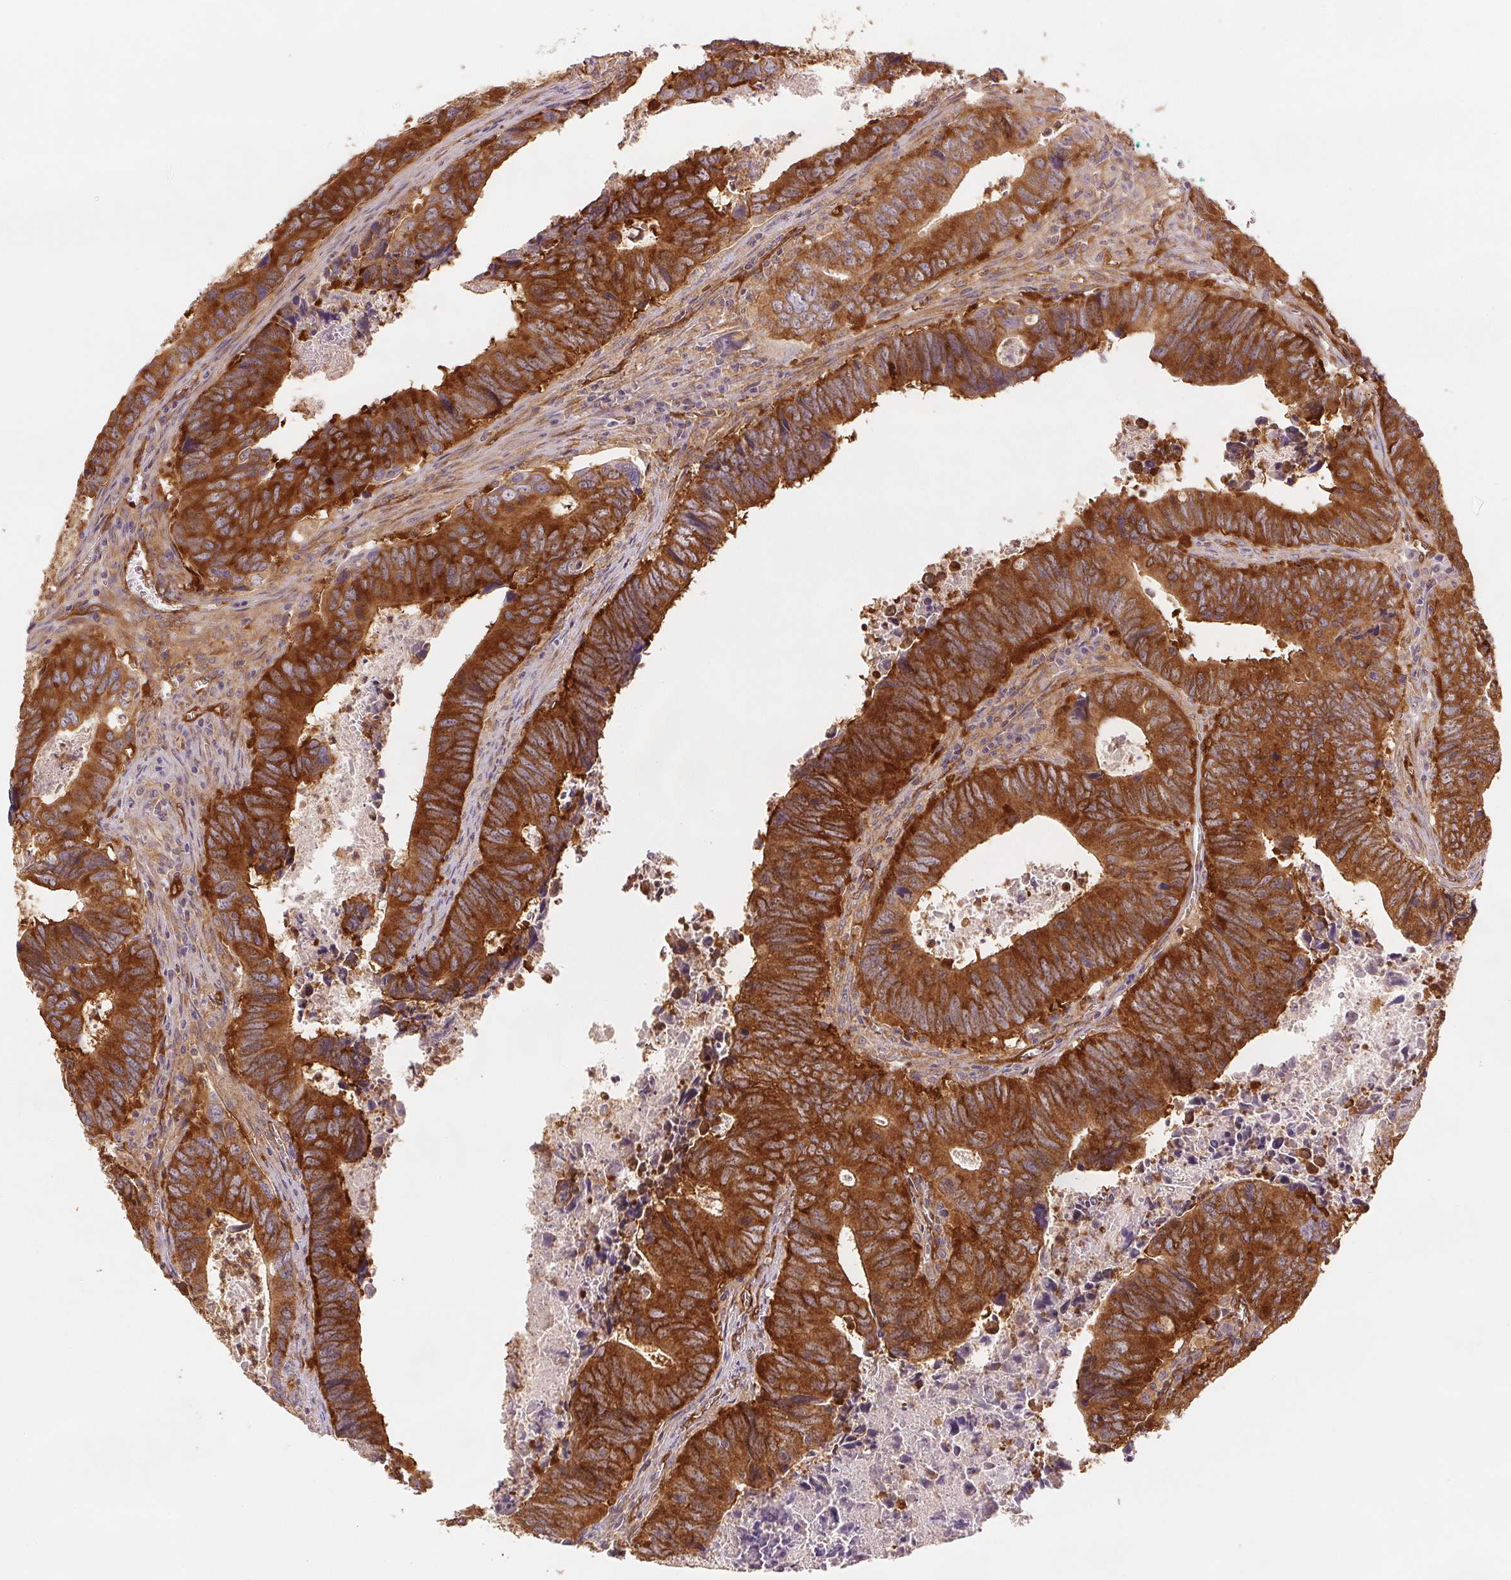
{"staining": {"intensity": "strong", "quantity": ">75%", "location": "cytoplasmic/membranous"}, "tissue": "colorectal cancer", "cell_type": "Tumor cells", "image_type": "cancer", "snomed": [{"axis": "morphology", "description": "Adenocarcinoma, NOS"}, {"axis": "topography", "description": "Colon"}], "caption": "A photomicrograph of human colorectal adenocarcinoma stained for a protein exhibits strong cytoplasmic/membranous brown staining in tumor cells. Immunohistochemistry (ihc) stains the protein of interest in brown and the nuclei are stained blue.", "gene": "DIAPH2", "patient": {"sex": "female", "age": 82}}